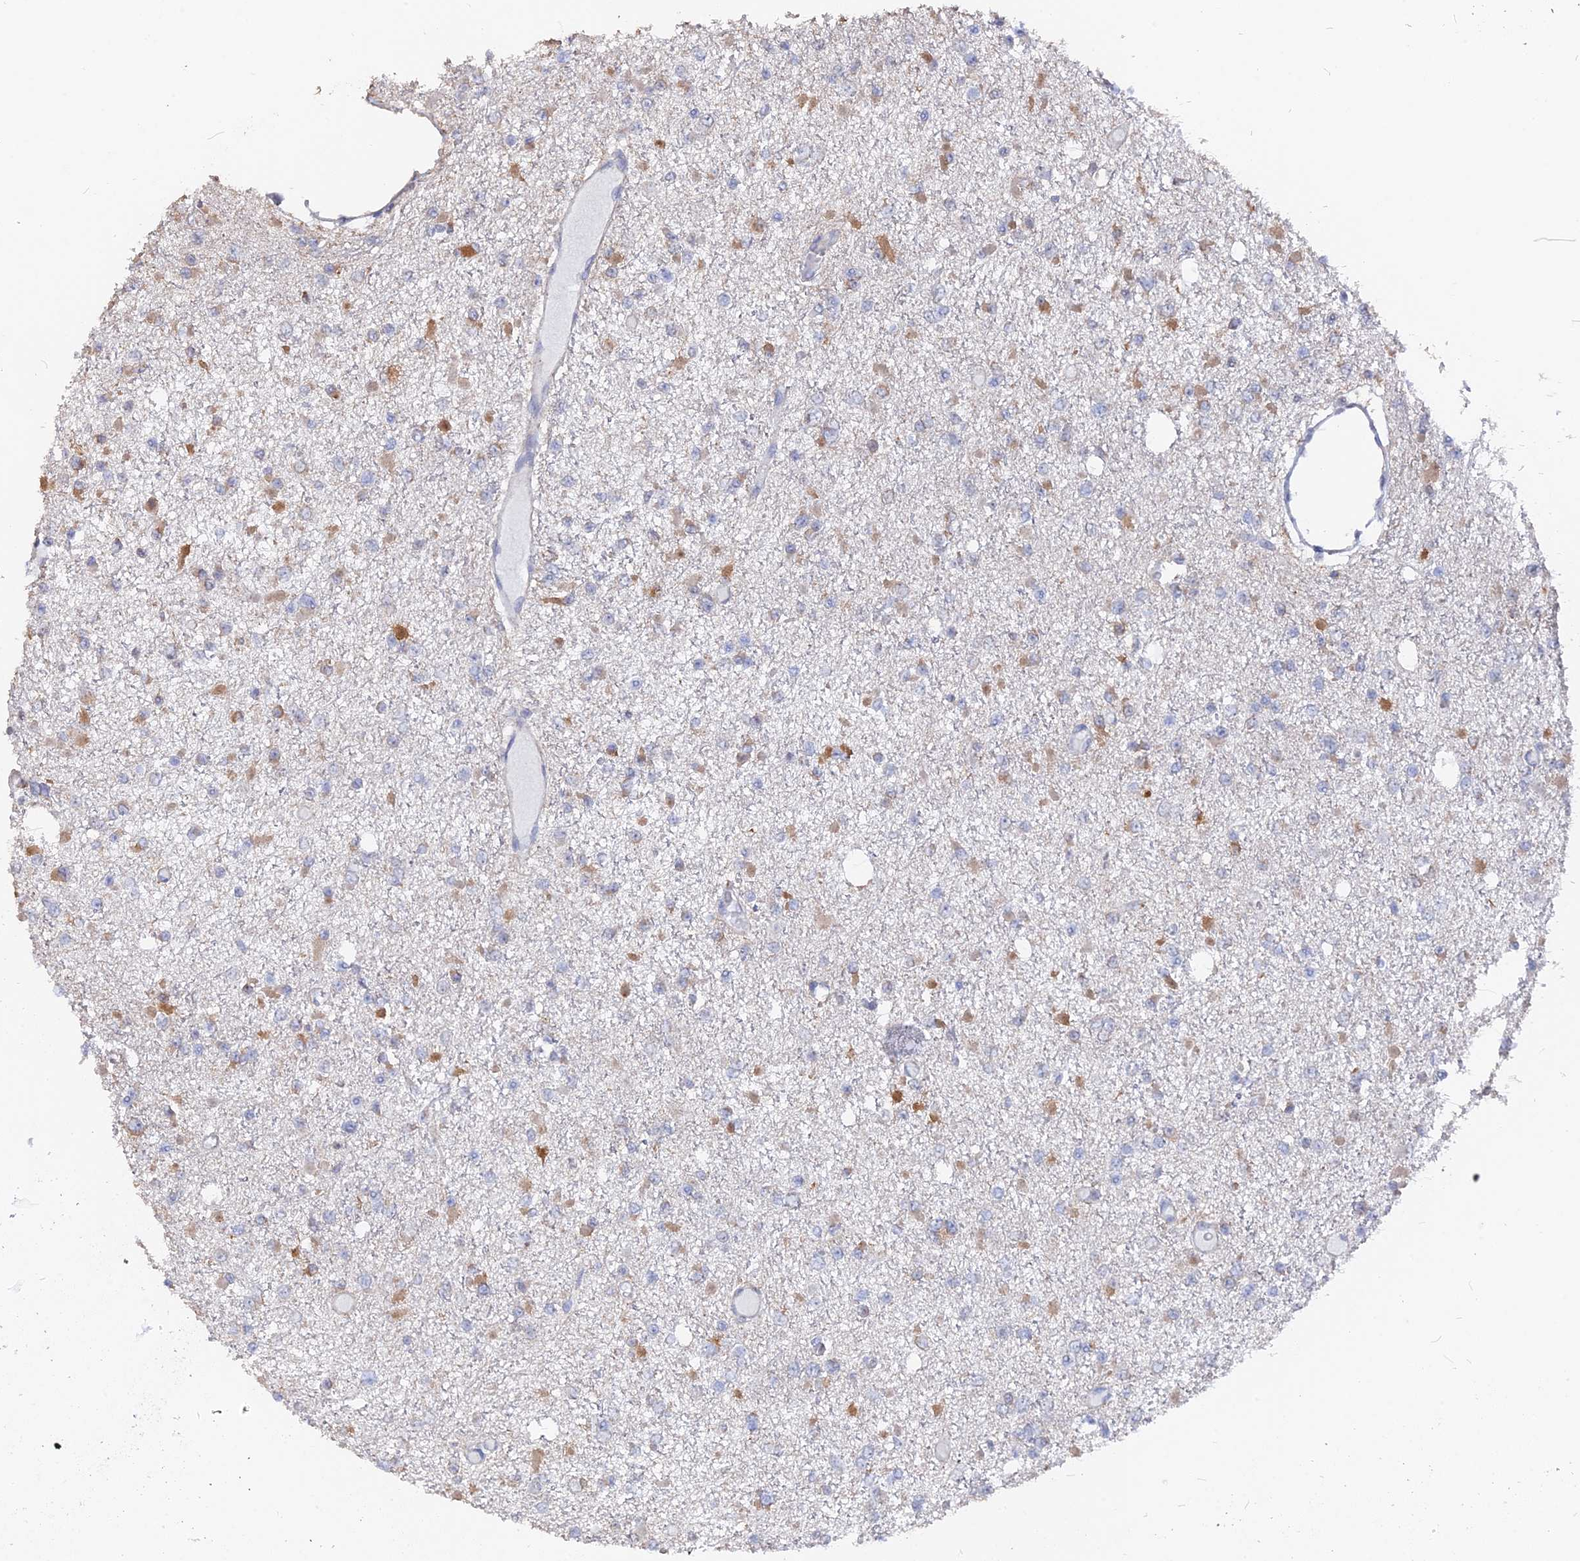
{"staining": {"intensity": "negative", "quantity": "none", "location": "none"}, "tissue": "glioma", "cell_type": "Tumor cells", "image_type": "cancer", "snomed": [{"axis": "morphology", "description": "Glioma, malignant, Low grade"}, {"axis": "topography", "description": "Brain"}], "caption": "DAB immunohistochemical staining of malignant glioma (low-grade) exhibits no significant staining in tumor cells.", "gene": "SEMG2", "patient": {"sex": "female", "age": 22}}